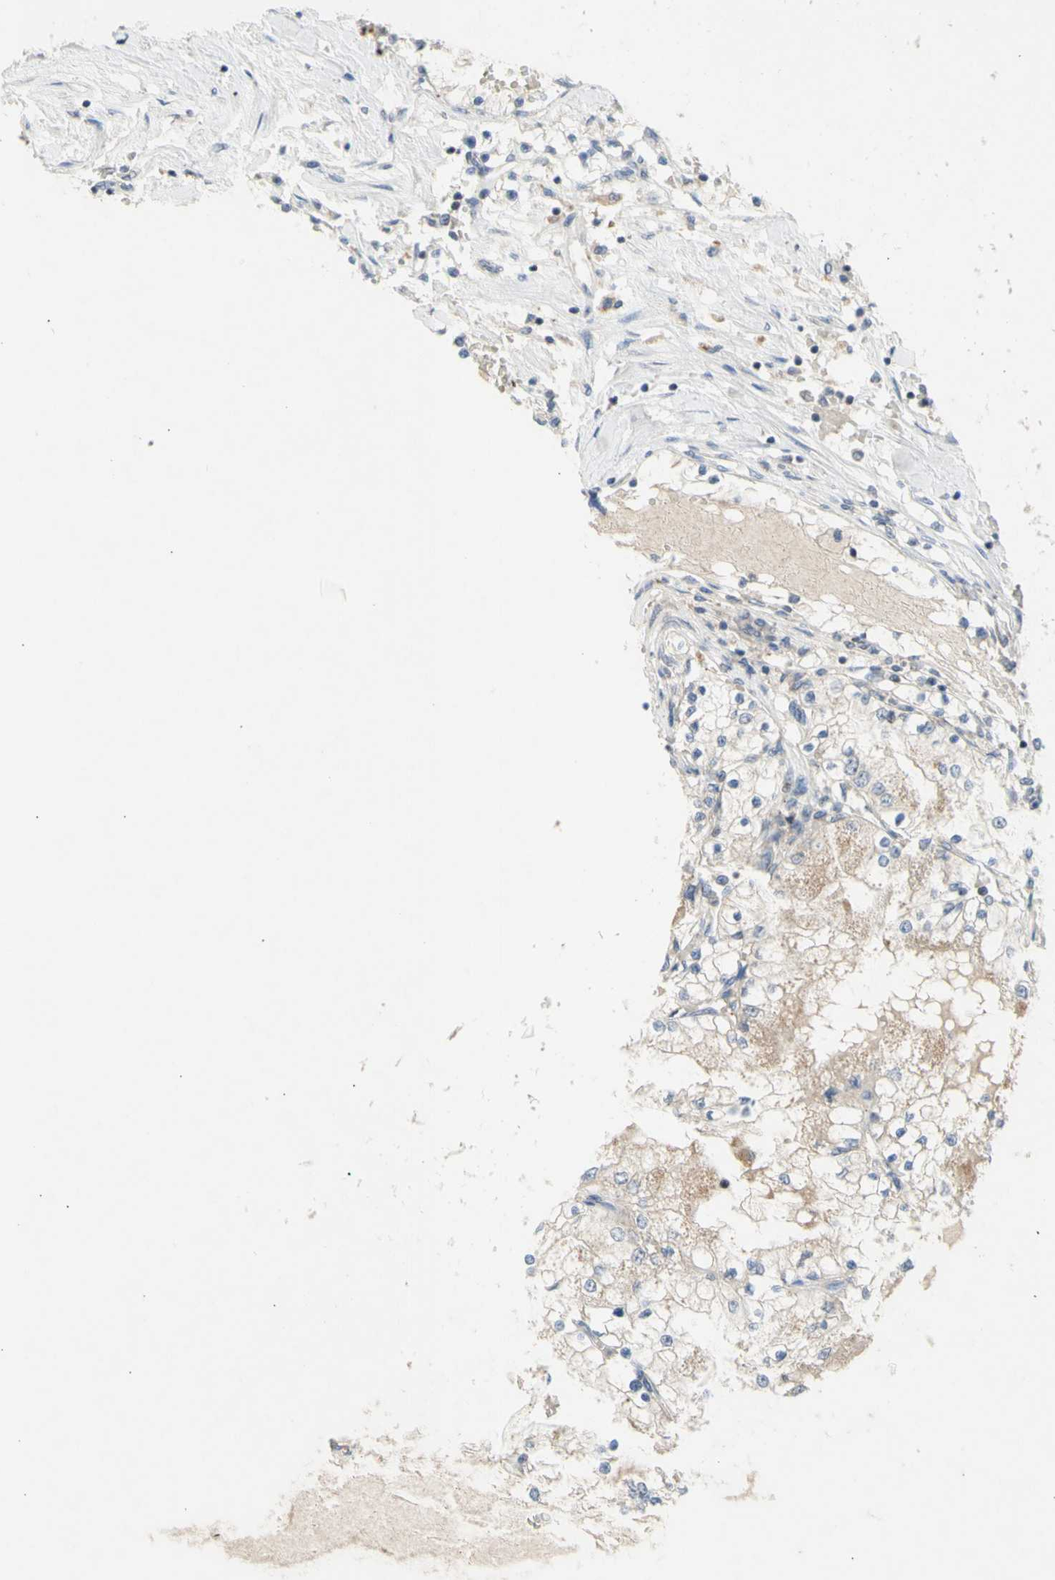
{"staining": {"intensity": "negative", "quantity": "none", "location": "none"}, "tissue": "renal cancer", "cell_type": "Tumor cells", "image_type": "cancer", "snomed": [{"axis": "morphology", "description": "Adenocarcinoma, NOS"}, {"axis": "topography", "description": "Kidney"}], "caption": "Immunohistochemistry image of human renal adenocarcinoma stained for a protein (brown), which exhibits no expression in tumor cells. (IHC, brightfield microscopy, high magnification).", "gene": "NLRP1", "patient": {"sex": "male", "age": 68}}